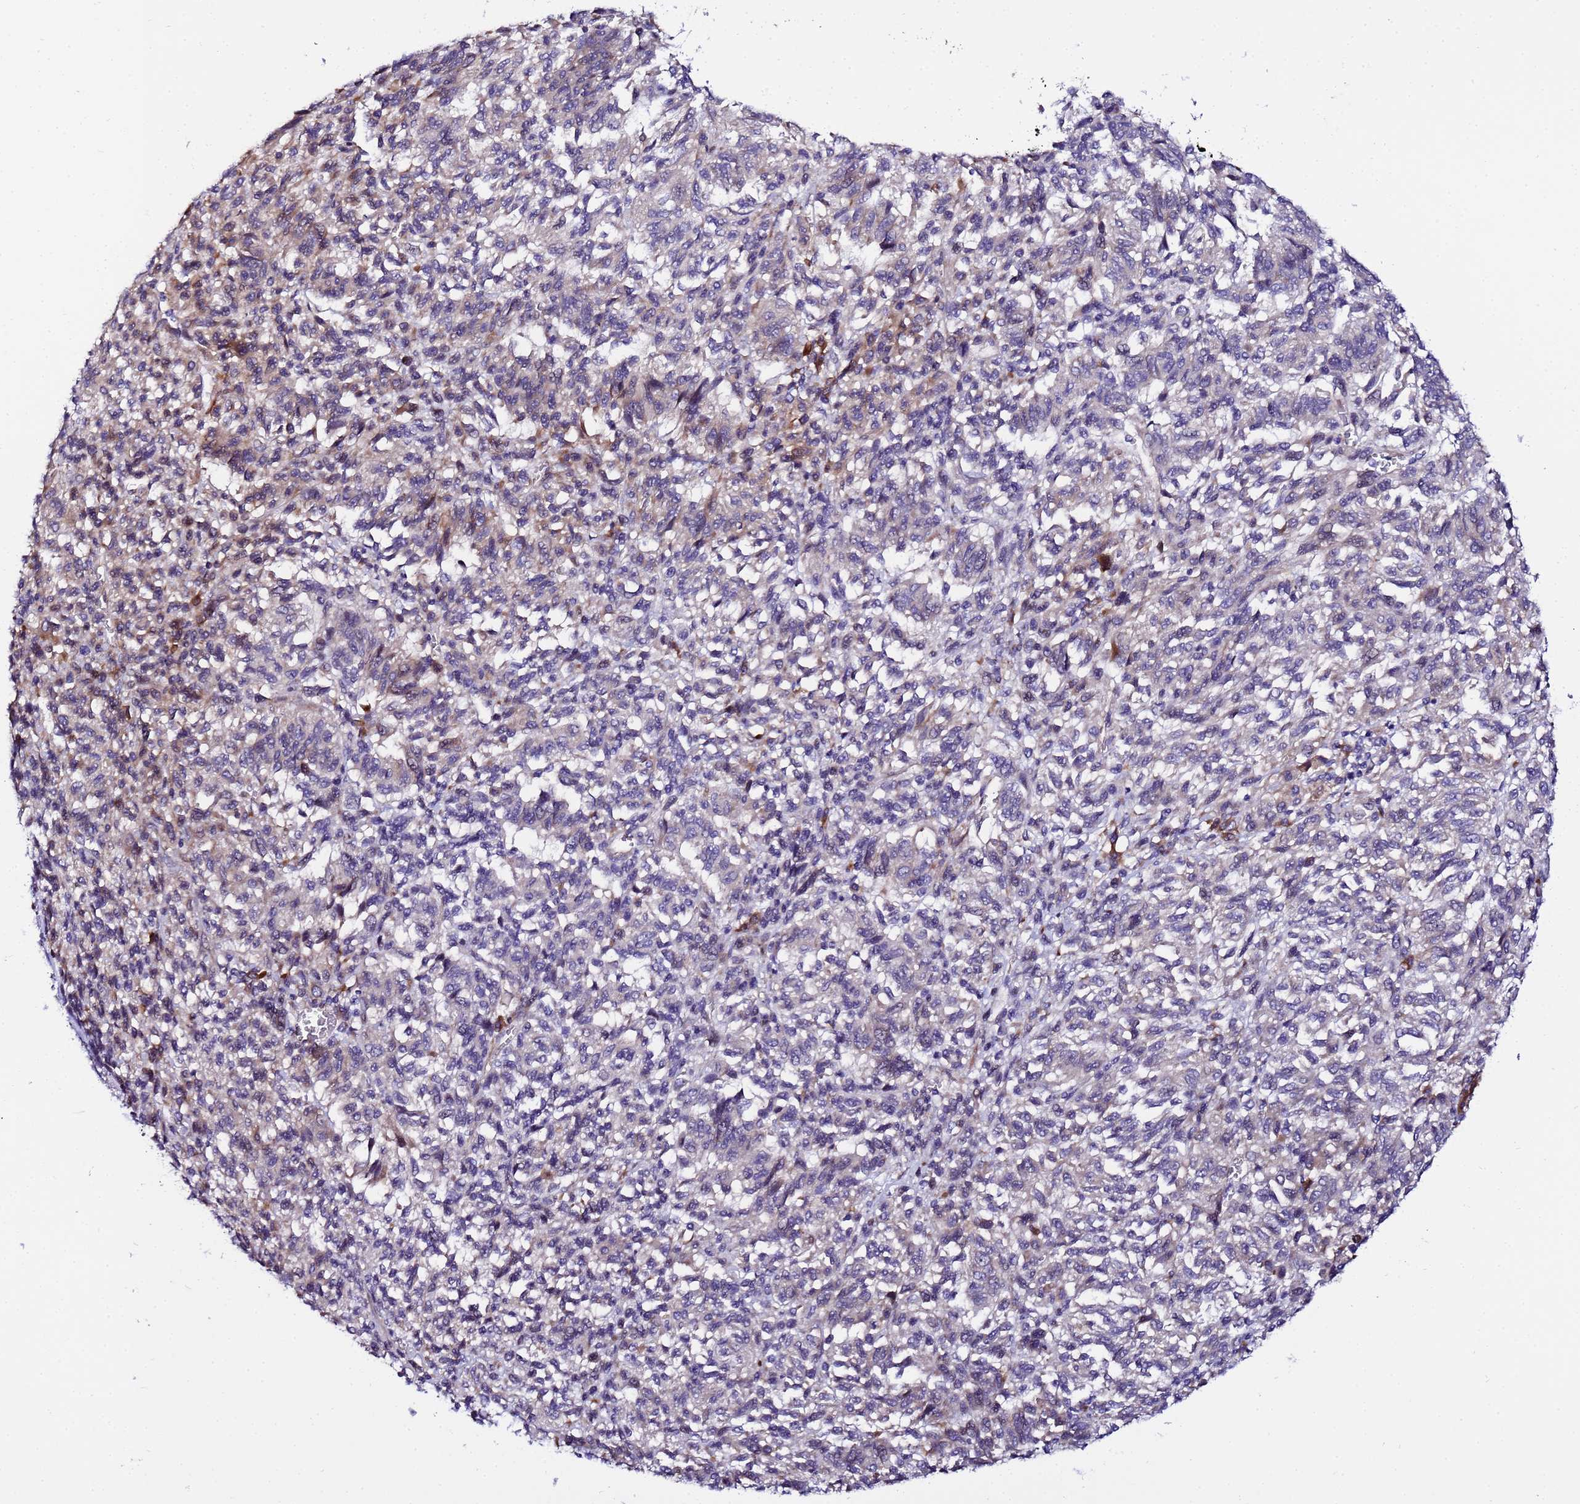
{"staining": {"intensity": "negative", "quantity": "none", "location": "none"}, "tissue": "melanoma", "cell_type": "Tumor cells", "image_type": "cancer", "snomed": [{"axis": "morphology", "description": "Malignant melanoma, Metastatic site"}, {"axis": "topography", "description": "Lung"}], "caption": "Melanoma was stained to show a protein in brown. There is no significant expression in tumor cells. (DAB (3,3'-diaminobenzidine) immunohistochemistry visualized using brightfield microscopy, high magnification).", "gene": "JRKL", "patient": {"sex": "male", "age": 64}}